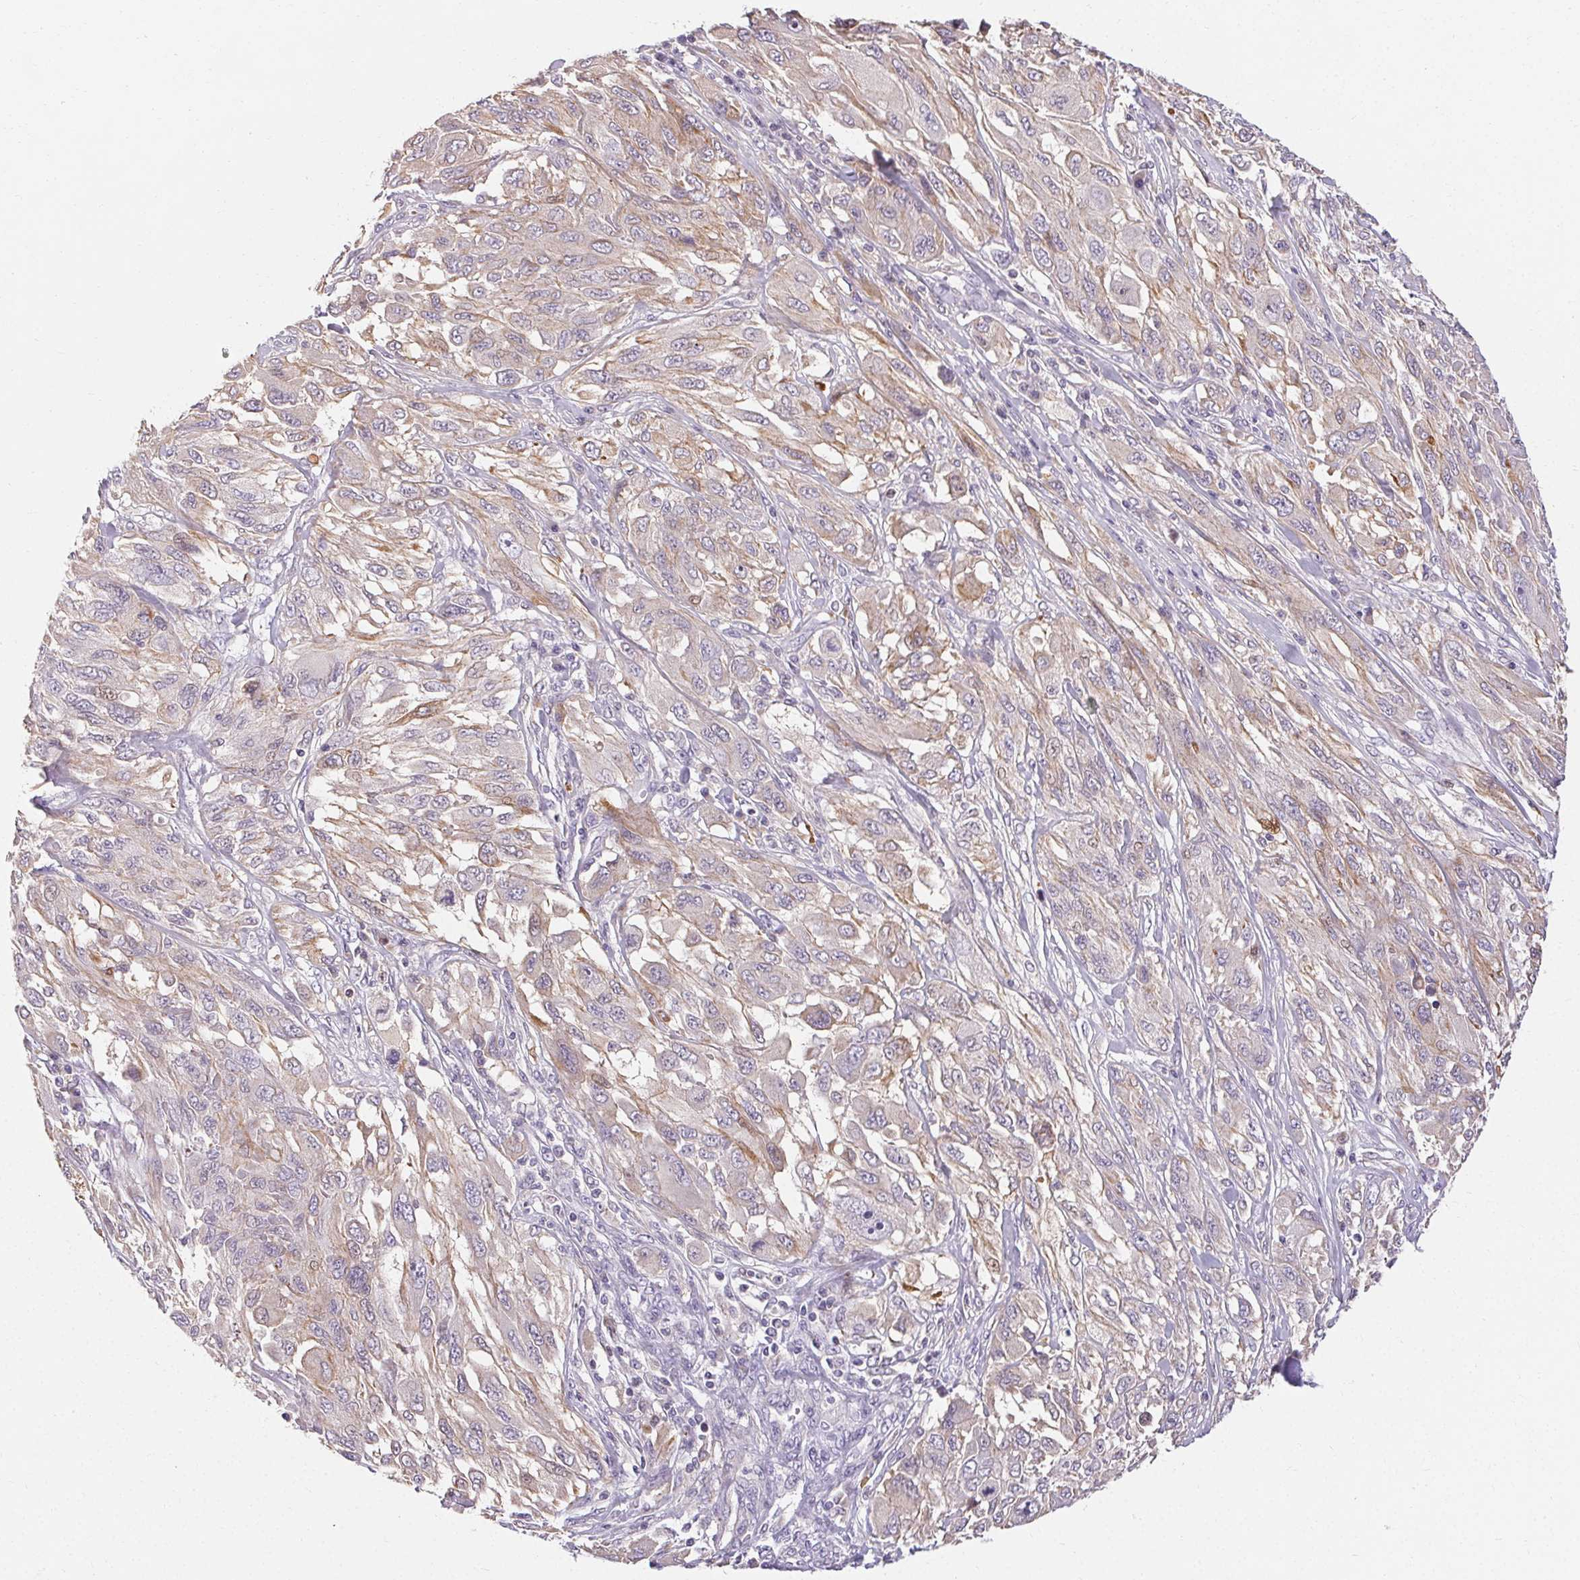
{"staining": {"intensity": "weak", "quantity": "25%-75%", "location": "cytoplasmic/membranous"}, "tissue": "melanoma", "cell_type": "Tumor cells", "image_type": "cancer", "snomed": [{"axis": "morphology", "description": "Malignant melanoma, NOS"}, {"axis": "topography", "description": "Skin"}], "caption": "Immunohistochemistry photomicrograph of malignant melanoma stained for a protein (brown), which shows low levels of weak cytoplasmic/membranous positivity in approximately 25%-75% of tumor cells.", "gene": "TMEM52B", "patient": {"sex": "female", "age": 91}}